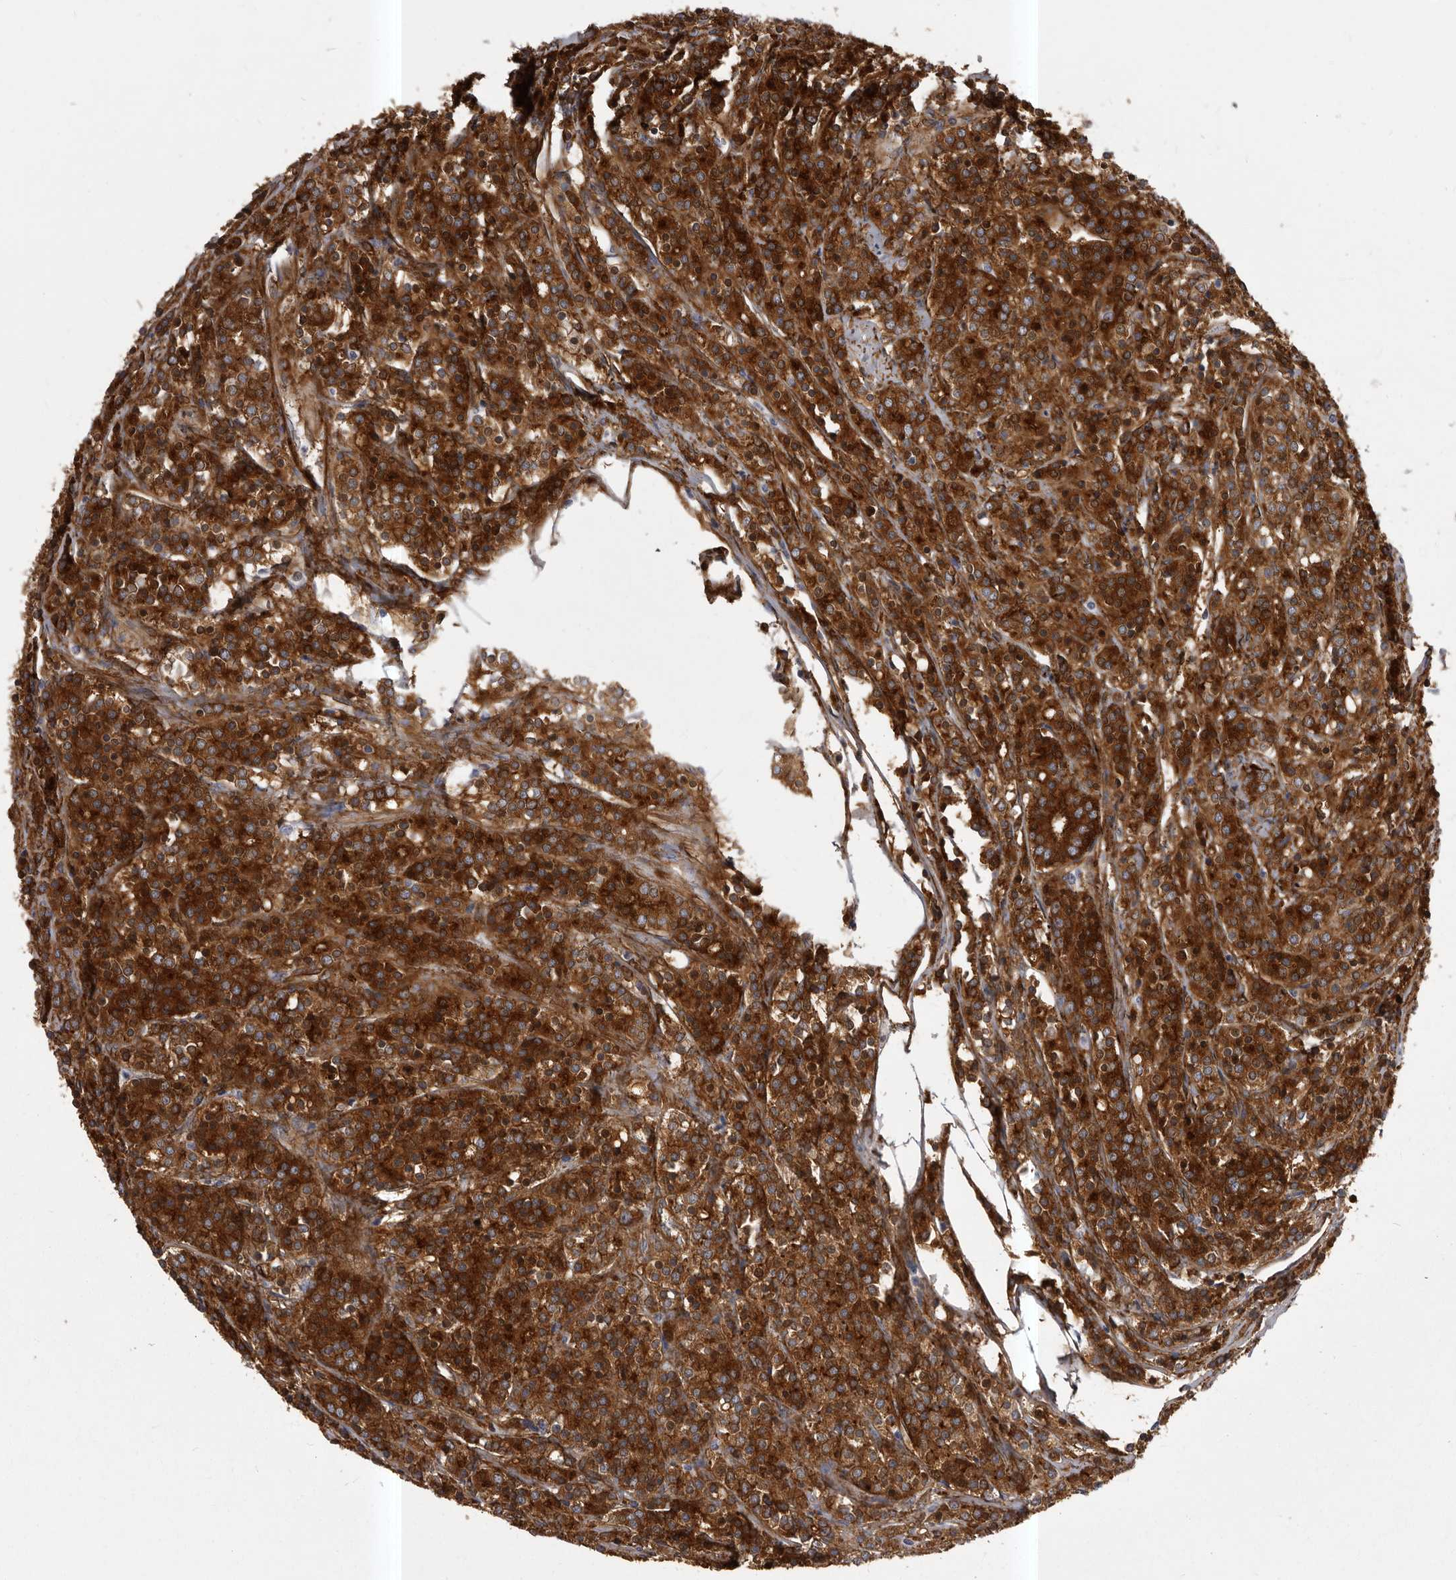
{"staining": {"intensity": "strong", "quantity": ">75%", "location": "cytoplasmic/membranous"}, "tissue": "prostate cancer", "cell_type": "Tumor cells", "image_type": "cancer", "snomed": [{"axis": "morphology", "description": "Adenocarcinoma, High grade"}, {"axis": "topography", "description": "Prostate"}], "caption": "DAB immunohistochemical staining of human prostate adenocarcinoma (high-grade) shows strong cytoplasmic/membranous protein expression in about >75% of tumor cells.", "gene": "ENAH", "patient": {"sex": "male", "age": 62}}